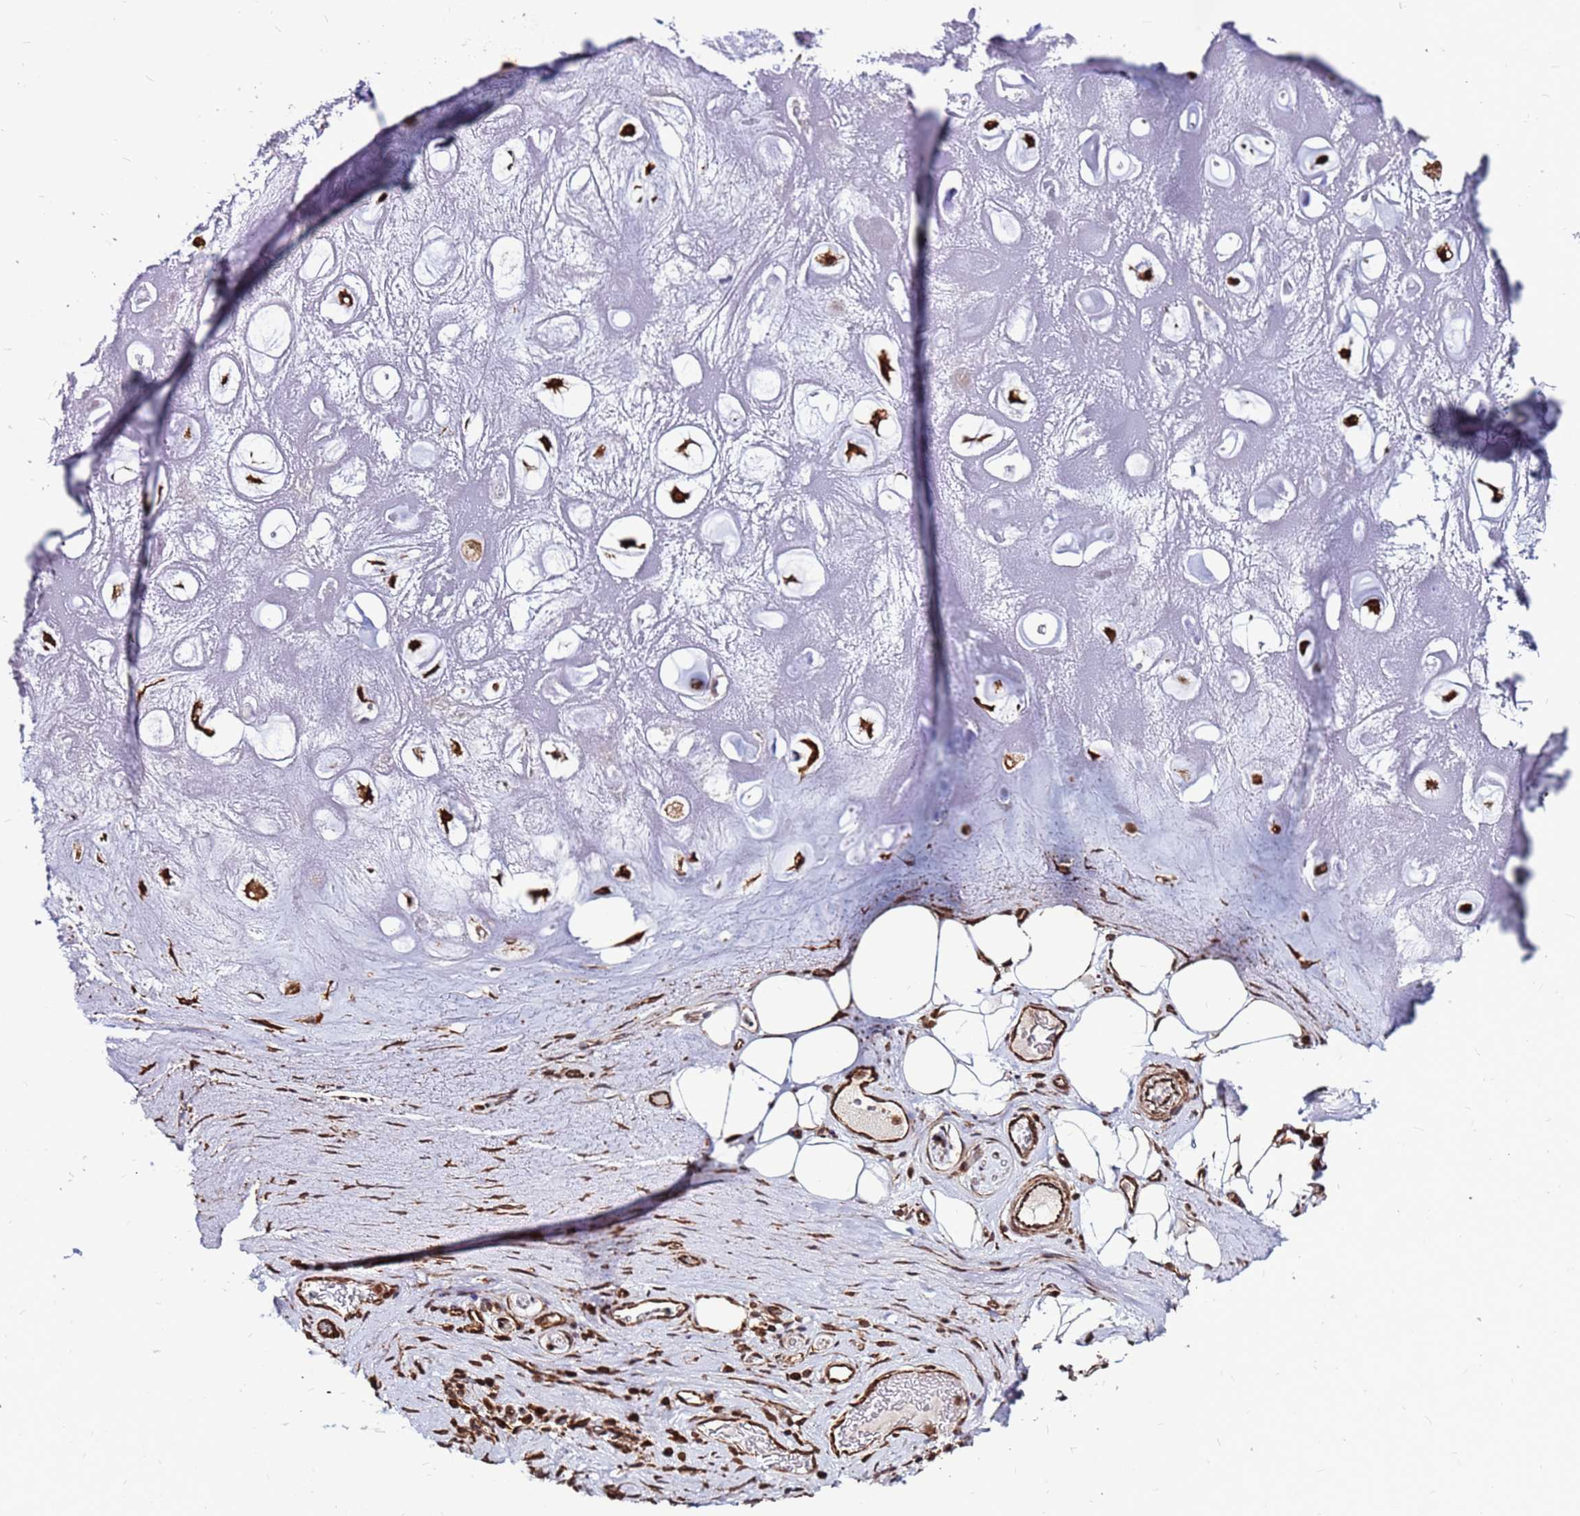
{"staining": {"intensity": "moderate", "quantity": "<25%", "location": "nuclear"}, "tissue": "adipose tissue", "cell_type": "Adipocytes", "image_type": "normal", "snomed": [{"axis": "morphology", "description": "Normal tissue, NOS"}, {"axis": "topography", "description": "Cartilage tissue"}], "caption": "A low amount of moderate nuclear positivity is appreciated in approximately <25% of adipocytes in normal adipose tissue.", "gene": "CLK3", "patient": {"sex": "male", "age": 81}}